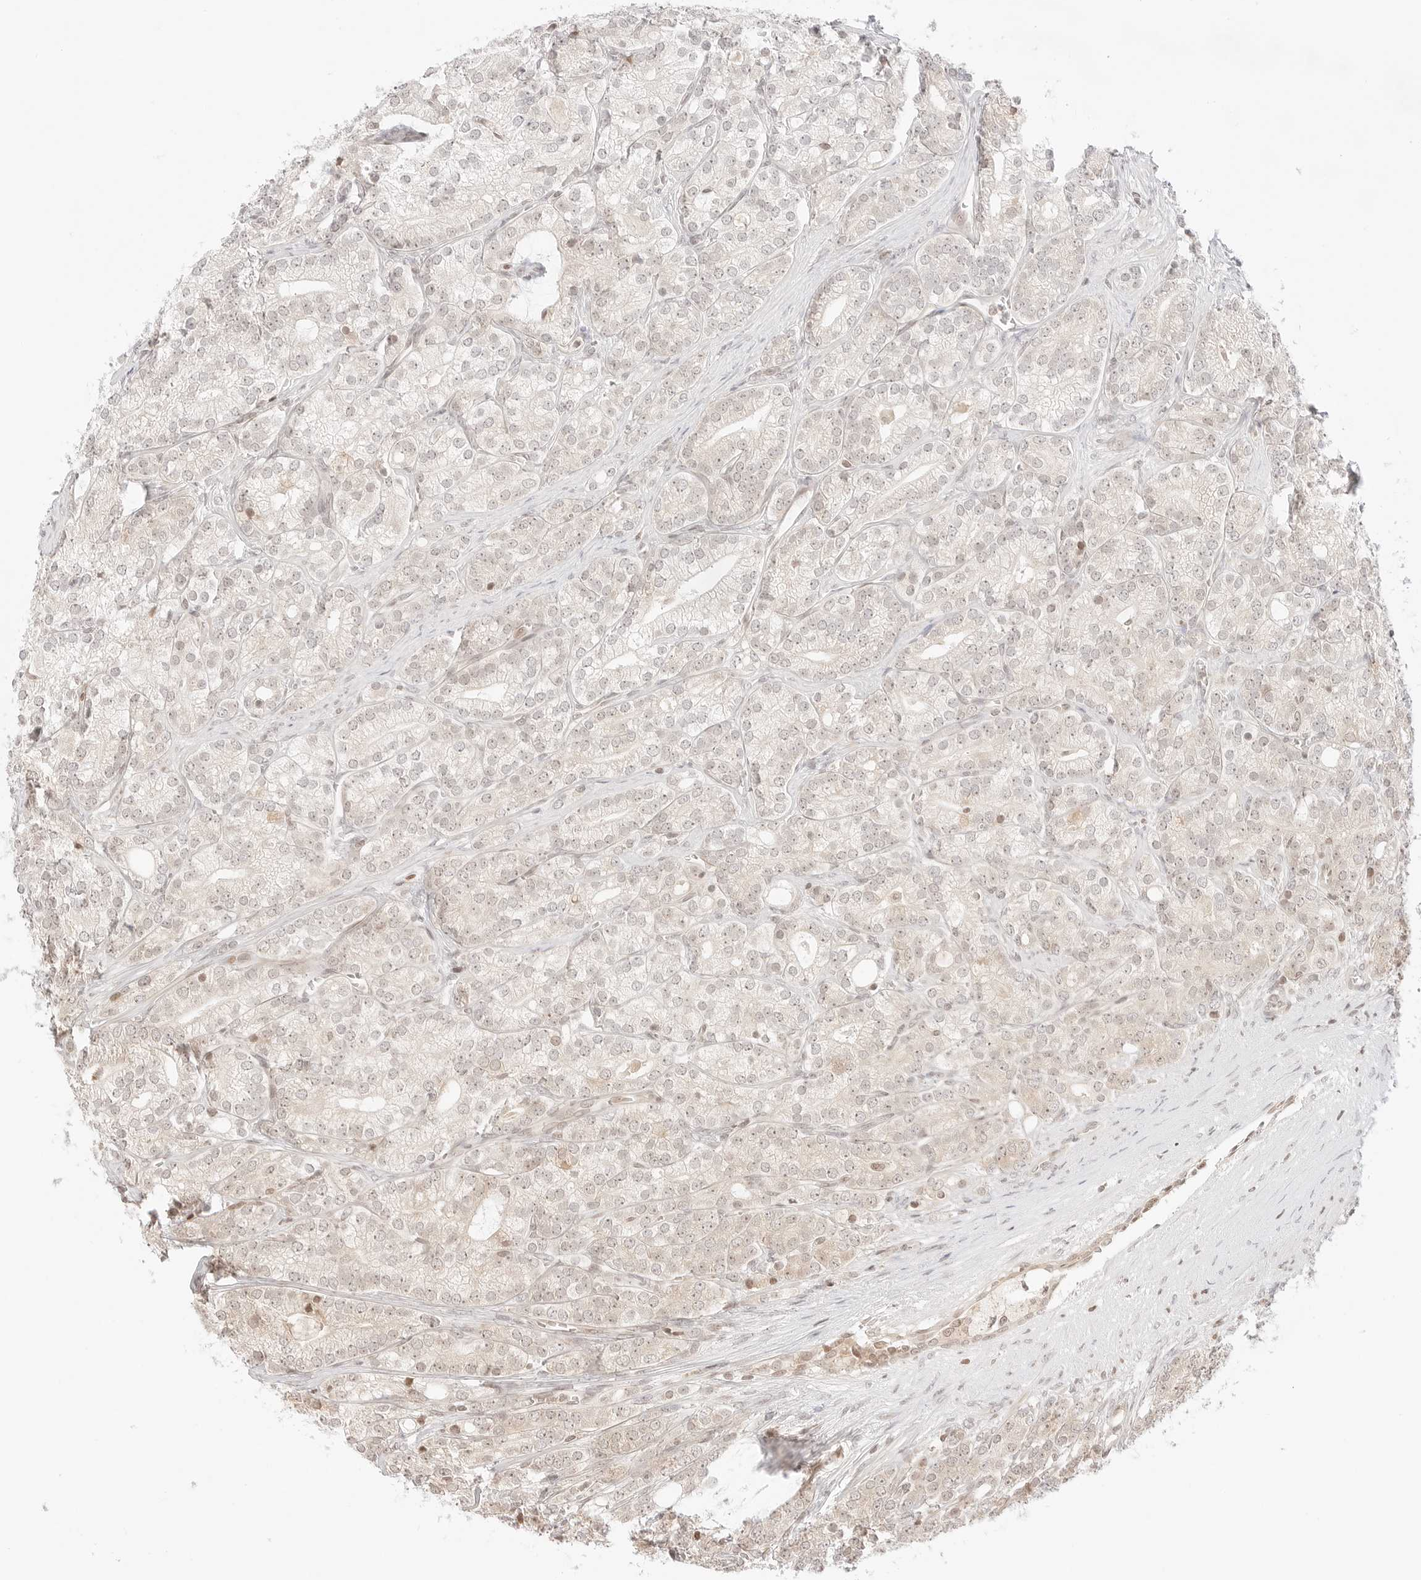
{"staining": {"intensity": "weak", "quantity": "25%-75%", "location": "cytoplasmic/membranous,nuclear"}, "tissue": "prostate cancer", "cell_type": "Tumor cells", "image_type": "cancer", "snomed": [{"axis": "morphology", "description": "Adenocarcinoma, High grade"}, {"axis": "topography", "description": "Prostate"}], "caption": "Protein expression analysis of human adenocarcinoma (high-grade) (prostate) reveals weak cytoplasmic/membranous and nuclear expression in approximately 25%-75% of tumor cells.", "gene": "RPS6KL1", "patient": {"sex": "male", "age": 57}}